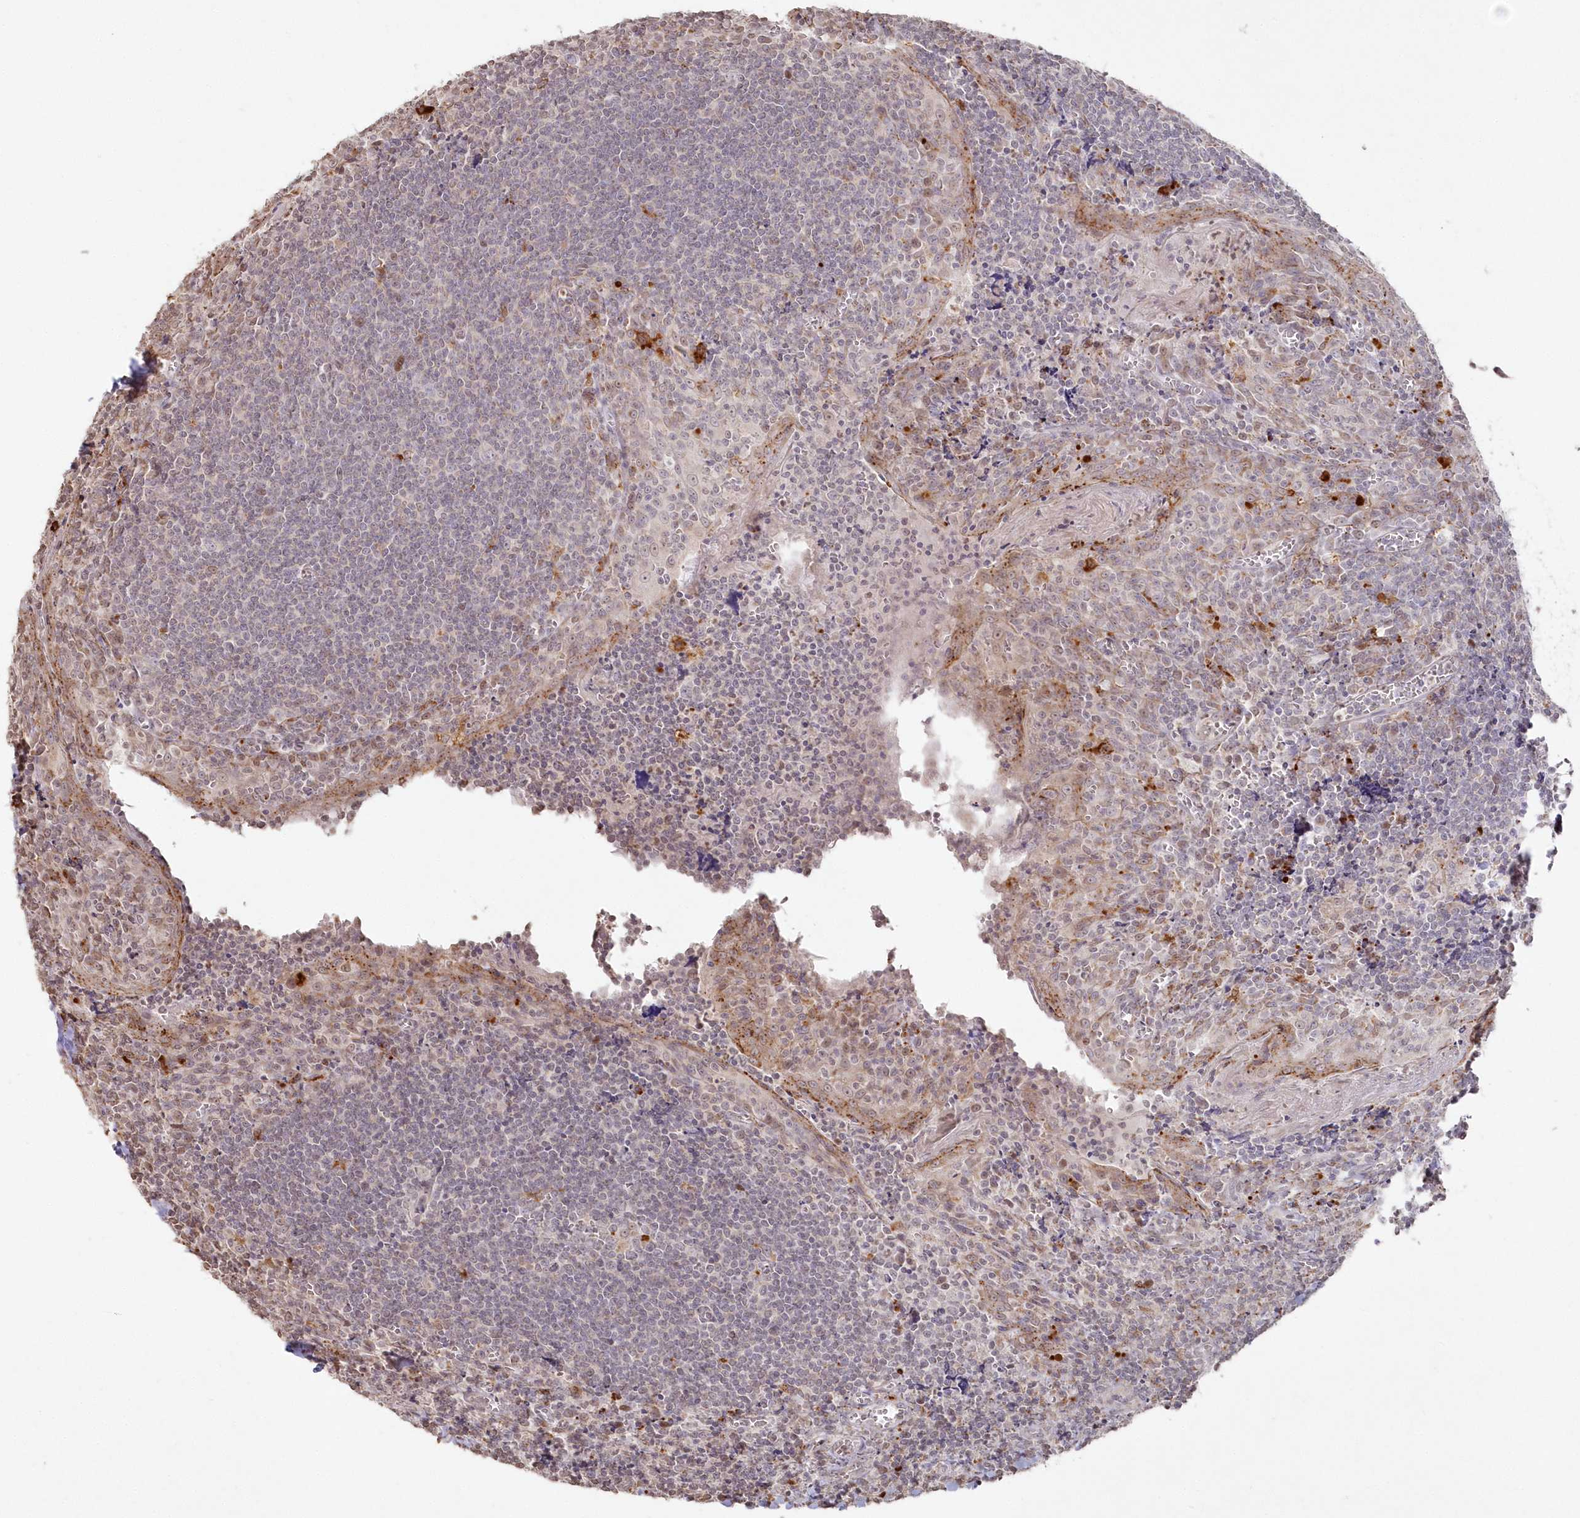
{"staining": {"intensity": "moderate", "quantity": "<25%", "location": "cytoplasmic/membranous"}, "tissue": "tonsil", "cell_type": "Germinal center cells", "image_type": "normal", "snomed": [{"axis": "morphology", "description": "Normal tissue, NOS"}, {"axis": "topography", "description": "Tonsil"}], "caption": "The micrograph shows immunohistochemical staining of unremarkable tonsil. There is moderate cytoplasmic/membranous staining is present in approximately <25% of germinal center cells.", "gene": "ARSB", "patient": {"sex": "male", "age": 27}}